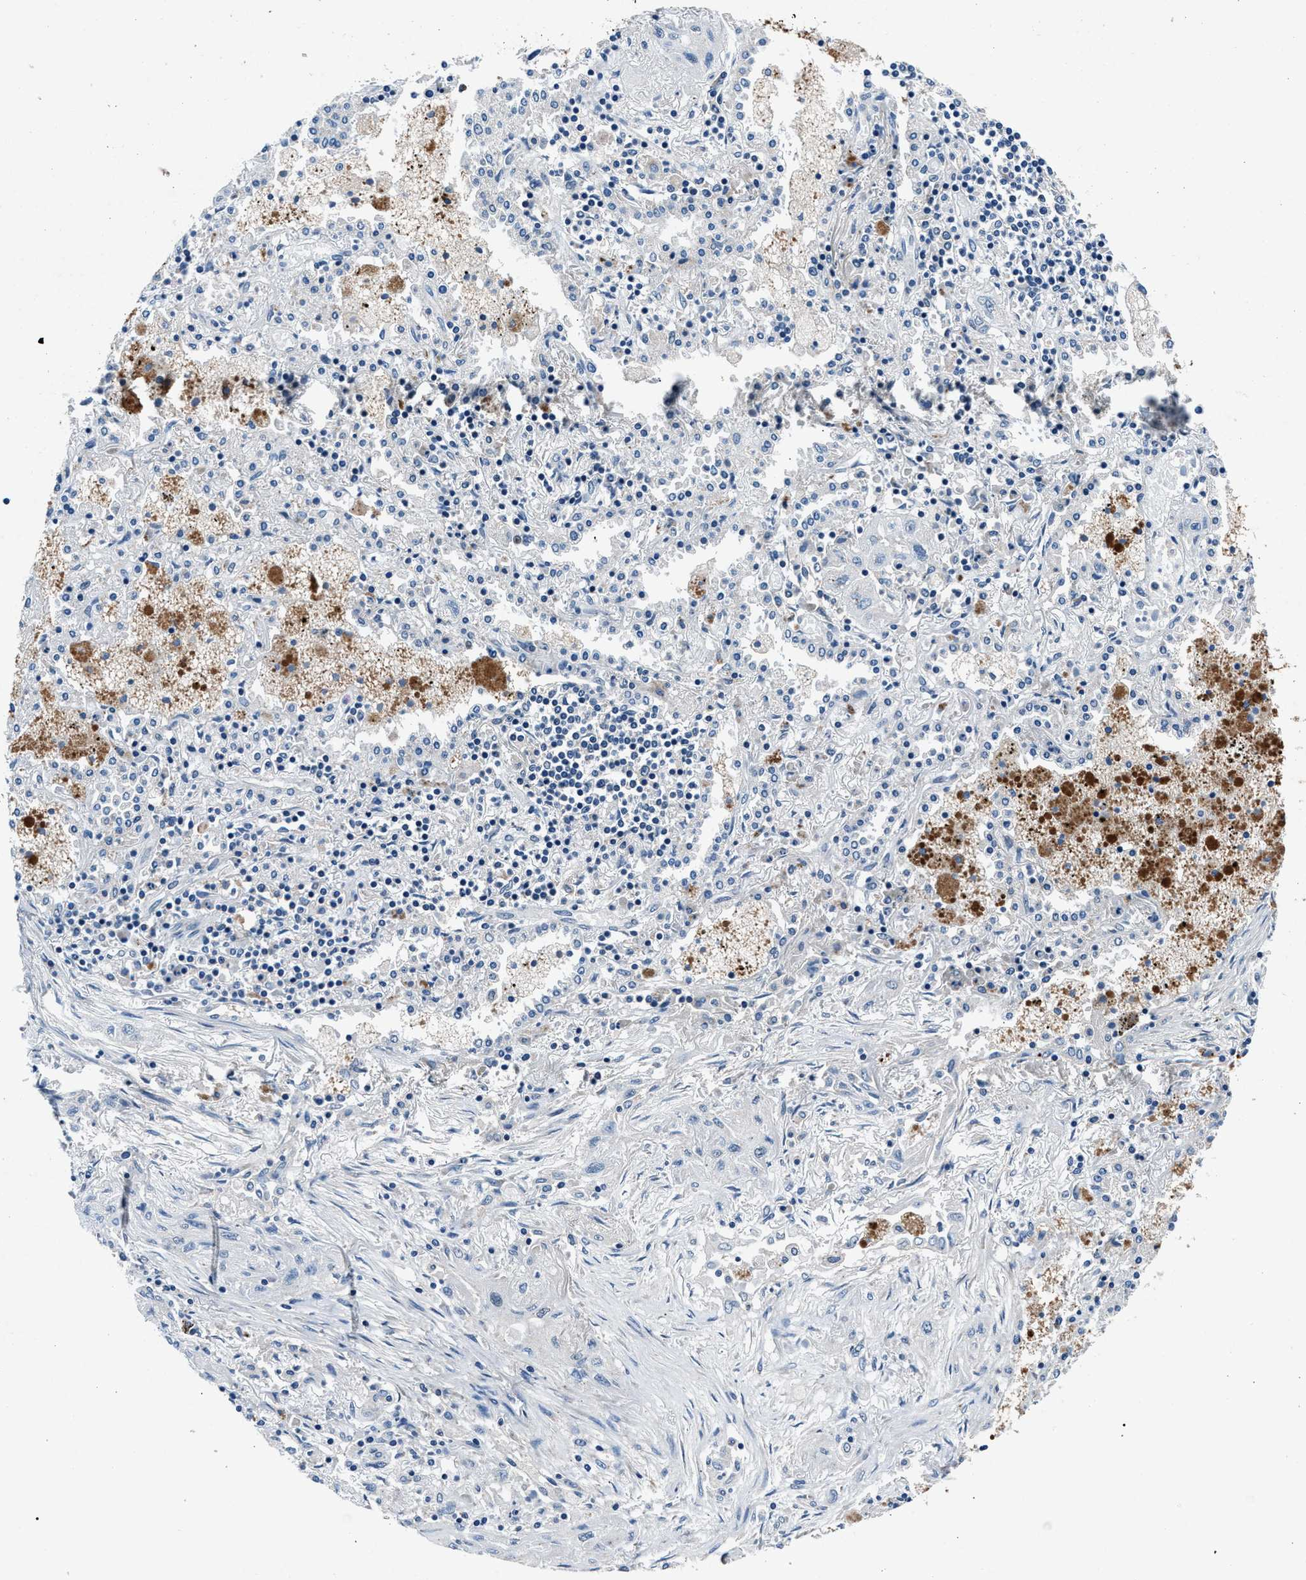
{"staining": {"intensity": "negative", "quantity": "none", "location": "none"}, "tissue": "lung cancer", "cell_type": "Tumor cells", "image_type": "cancer", "snomed": [{"axis": "morphology", "description": "Squamous cell carcinoma, NOS"}, {"axis": "topography", "description": "Lung"}], "caption": "IHC image of neoplastic tissue: human lung cancer (squamous cell carcinoma) stained with DAB exhibits no significant protein staining in tumor cells.", "gene": "DENND6B", "patient": {"sex": "female", "age": 47}}